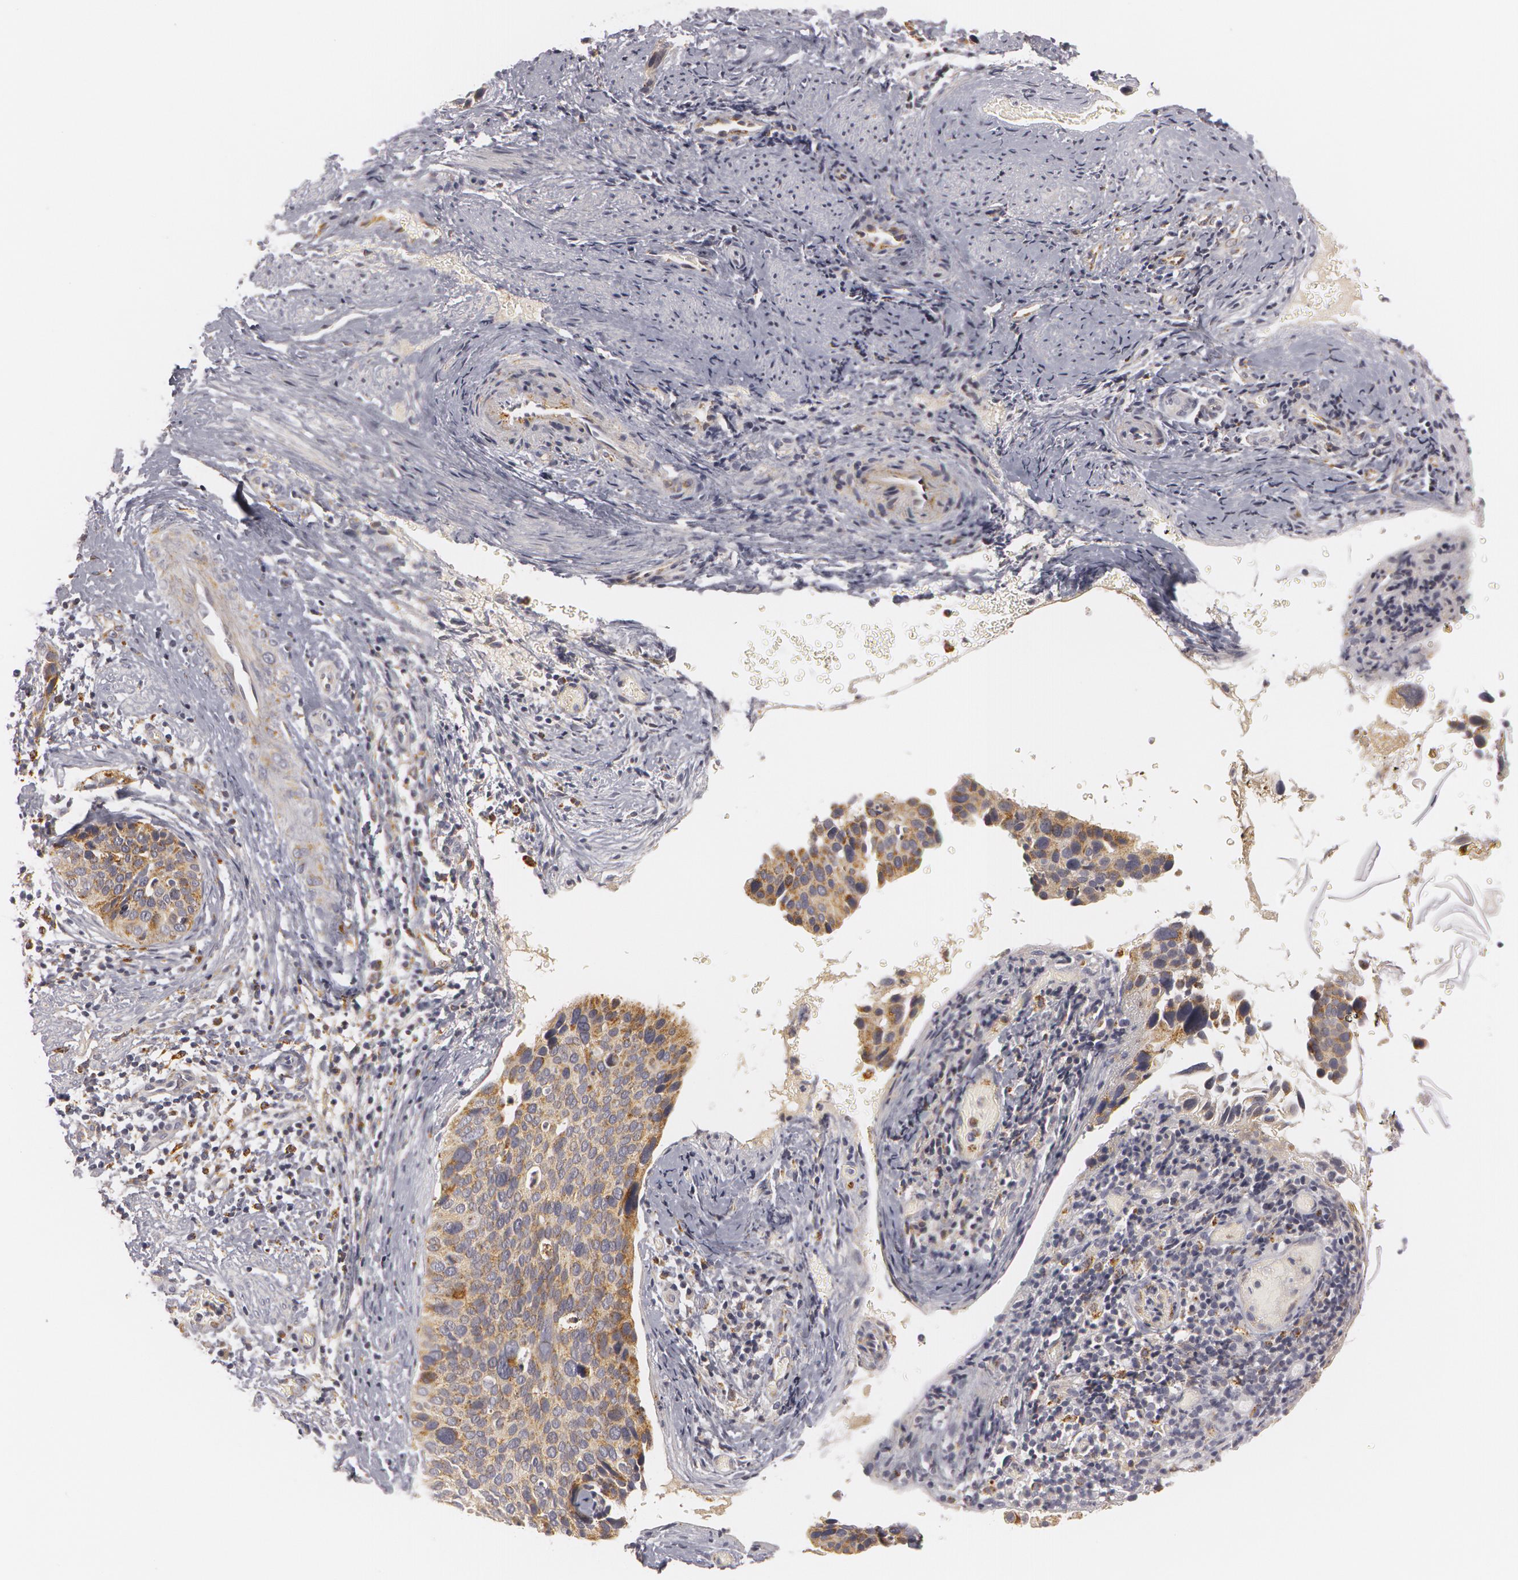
{"staining": {"intensity": "weak", "quantity": ">75%", "location": "cytoplasmic/membranous"}, "tissue": "cervical cancer", "cell_type": "Tumor cells", "image_type": "cancer", "snomed": [{"axis": "morphology", "description": "Squamous cell carcinoma, NOS"}, {"axis": "topography", "description": "Cervix"}], "caption": "Protein expression analysis of squamous cell carcinoma (cervical) shows weak cytoplasmic/membranous expression in approximately >75% of tumor cells.", "gene": "C7", "patient": {"sex": "female", "age": 31}}